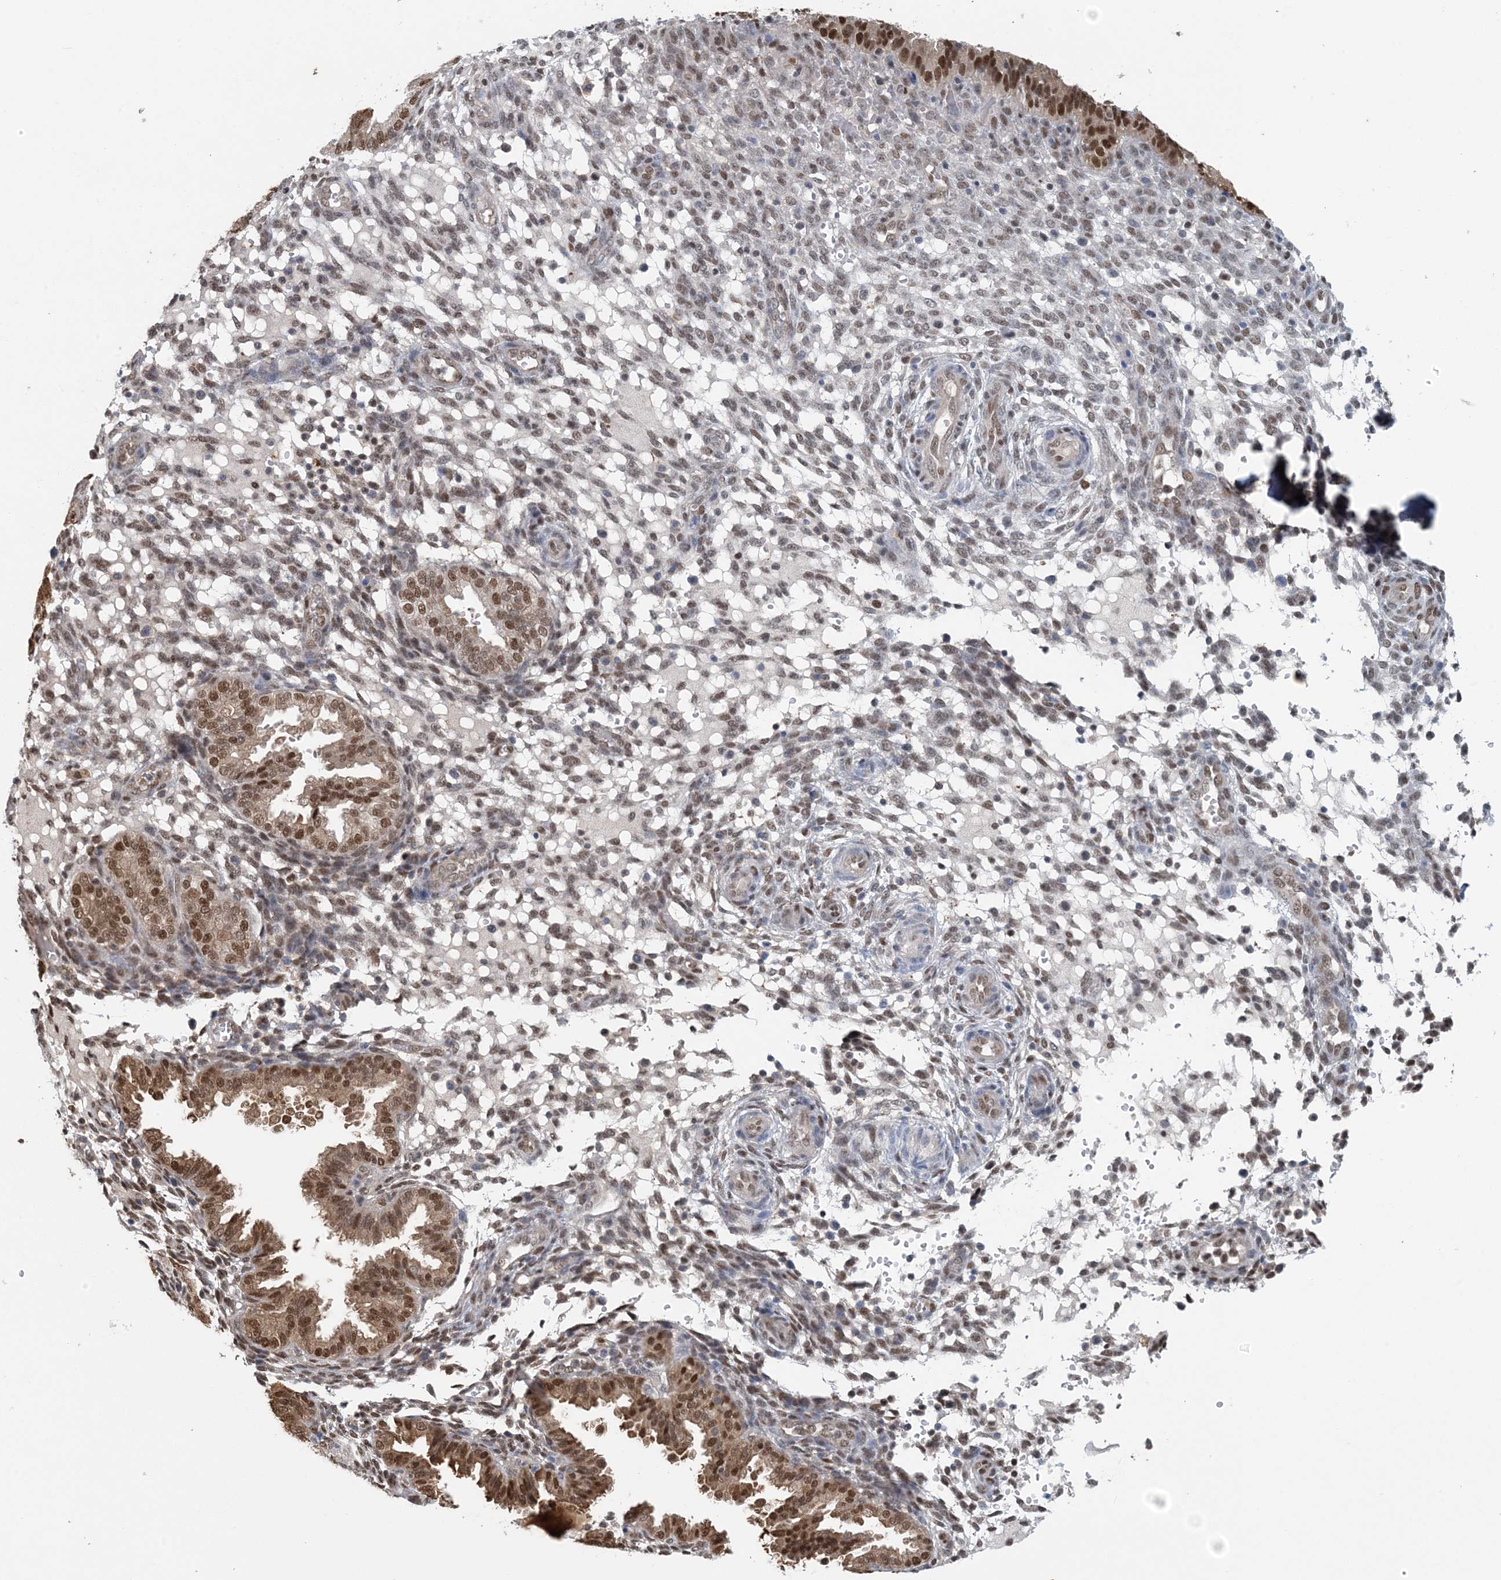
{"staining": {"intensity": "moderate", "quantity": "25%-75%", "location": "nuclear"}, "tissue": "endometrium", "cell_type": "Cells in endometrial stroma", "image_type": "normal", "snomed": [{"axis": "morphology", "description": "Normal tissue, NOS"}, {"axis": "topography", "description": "Endometrium"}], "caption": "The photomicrograph demonstrates staining of benign endometrium, revealing moderate nuclear protein staining (brown color) within cells in endometrial stroma.", "gene": "HIKESHI", "patient": {"sex": "female", "age": 33}}